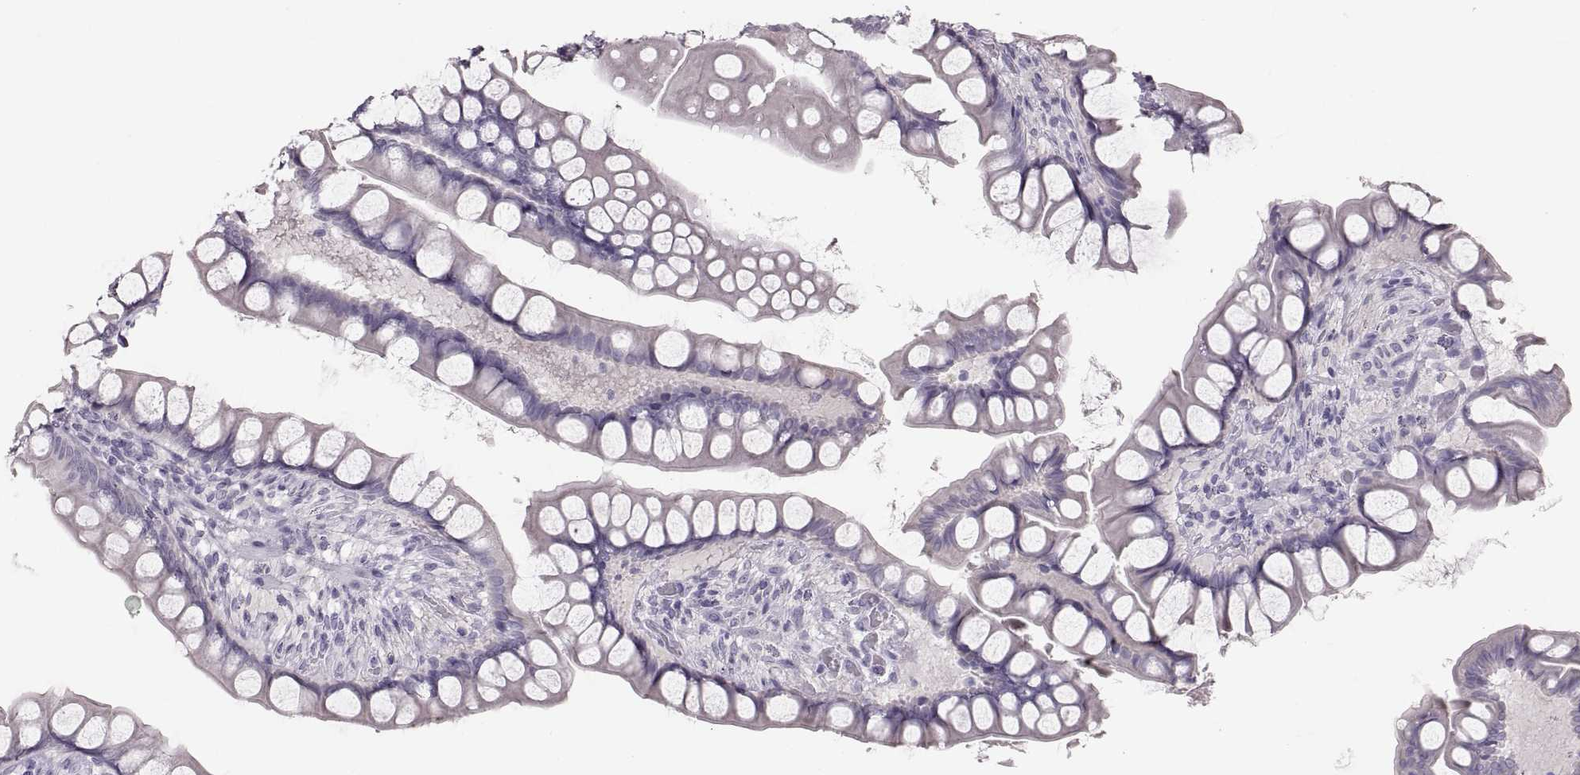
{"staining": {"intensity": "negative", "quantity": "none", "location": "none"}, "tissue": "small intestine", "cell_type": "Glandular cells", "image_type": "normal", "snomed": [{"axis": "morphology", "description": "Normal tissue, NOS"}, {"axis": "topography", "description": "Small intestine"}], "caption": "Immunohistochemistry (IHC) of benign human small intestine exhibits no expression in glandular cells. The staining was performed using DAB (3,3'-diaminobenzidine) to visualize the protein expression in brown, while the nuclei were stained in blue with hematoxylin (Magnification: 20x).", "gene": "WBP2NL", "patient": {"sex": "male", "age": 70}}